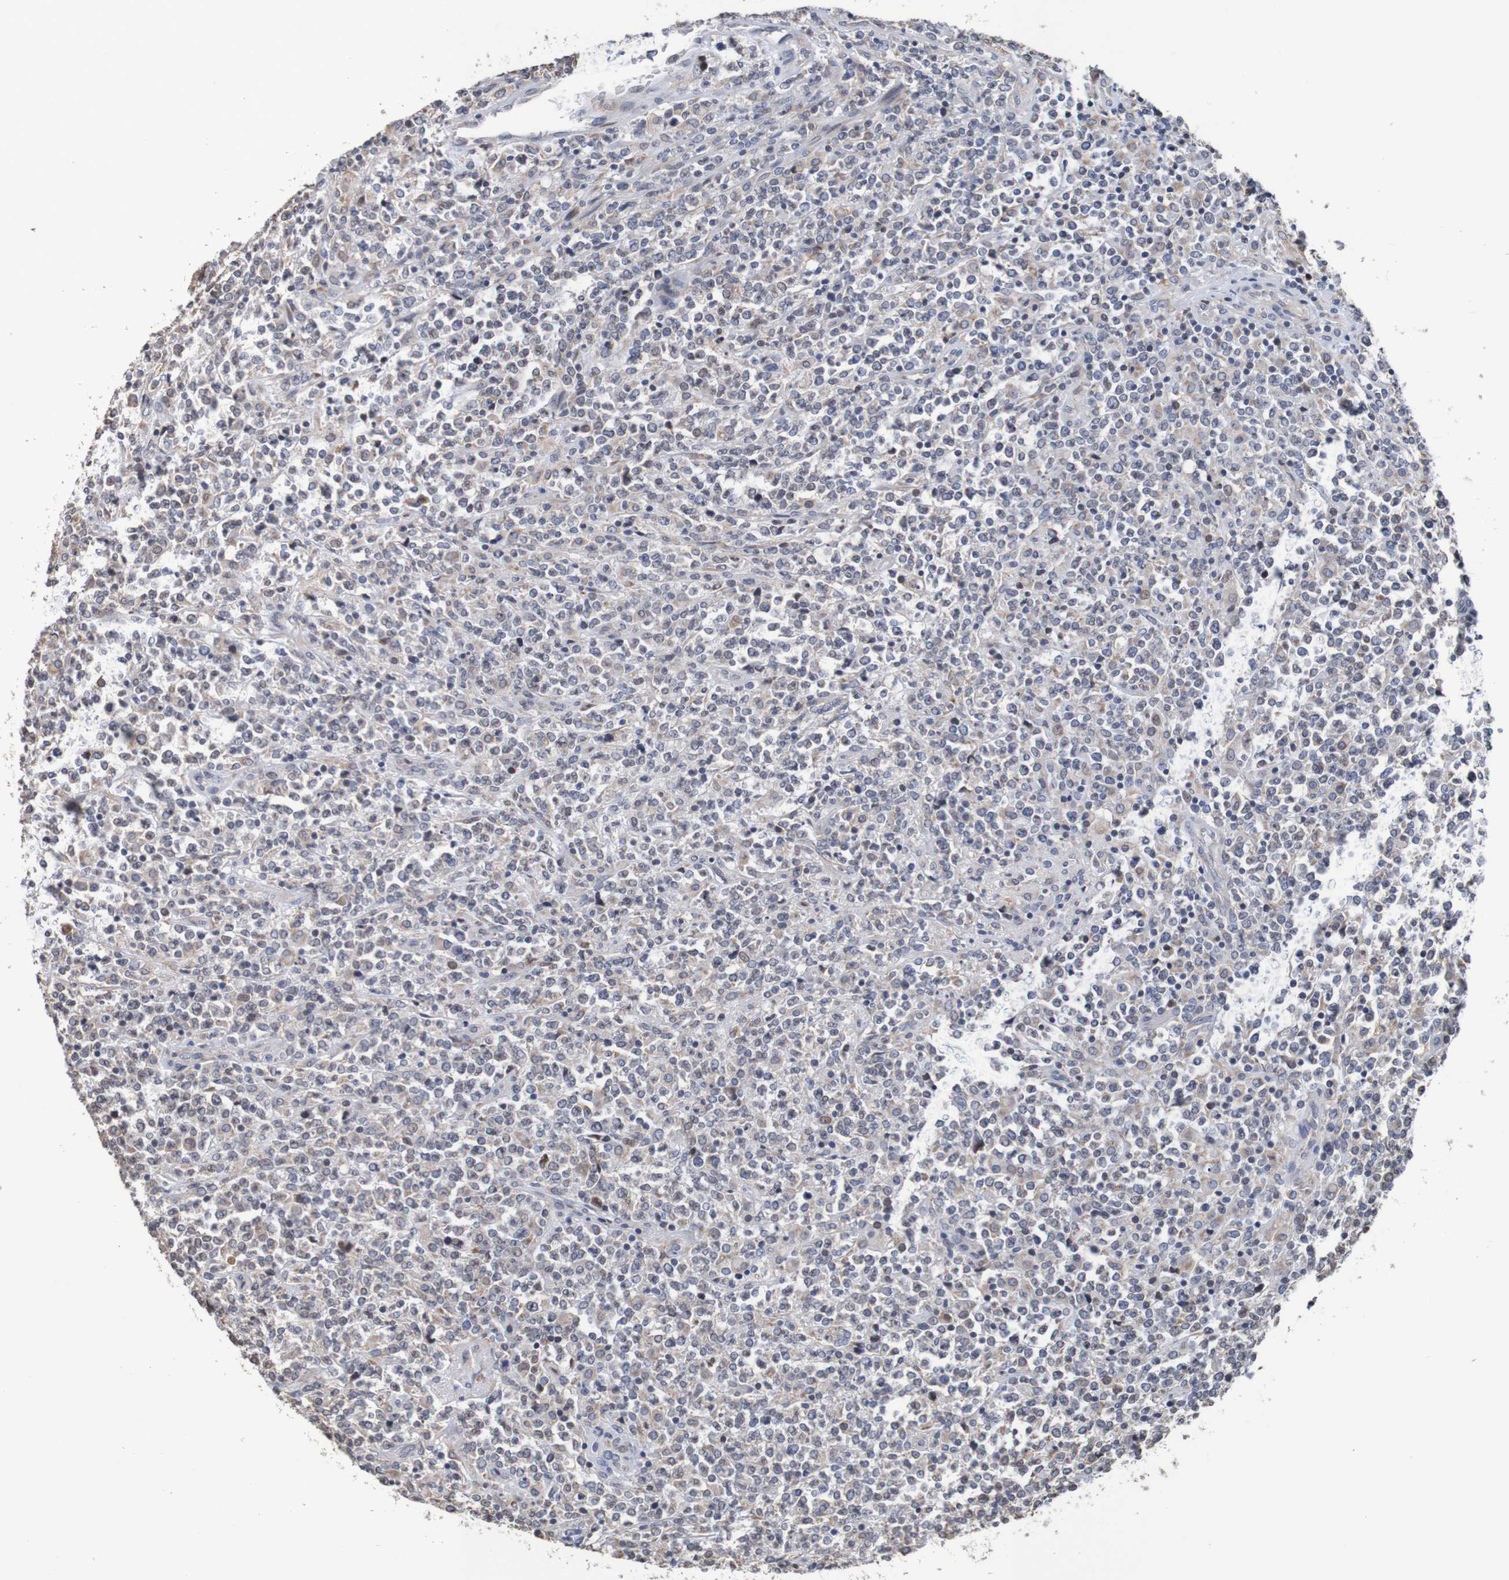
{"staining": {"intensity": "weak", "quantity": "<25%", "location": "cytoplasmic/membranous"}, "tissue": "lymphoma", "cell_type": "Tumor cells", "image_type": "cancer", "snomed": [{"axis": "morphology", "description": "Malignant lymphoma, non-Hodgkin's type, High grade"}, {"axis": "topography", "description": "Soft tissue"}], "caption": "Human high-grade malignant lymphoma, non-Hodgkin's type stained for a protein using immunohistochemistry (IHC) reveals no positivity in tumor cells.", "gene": "FIBP", "patient": {"sex": "male", "age": 18}}